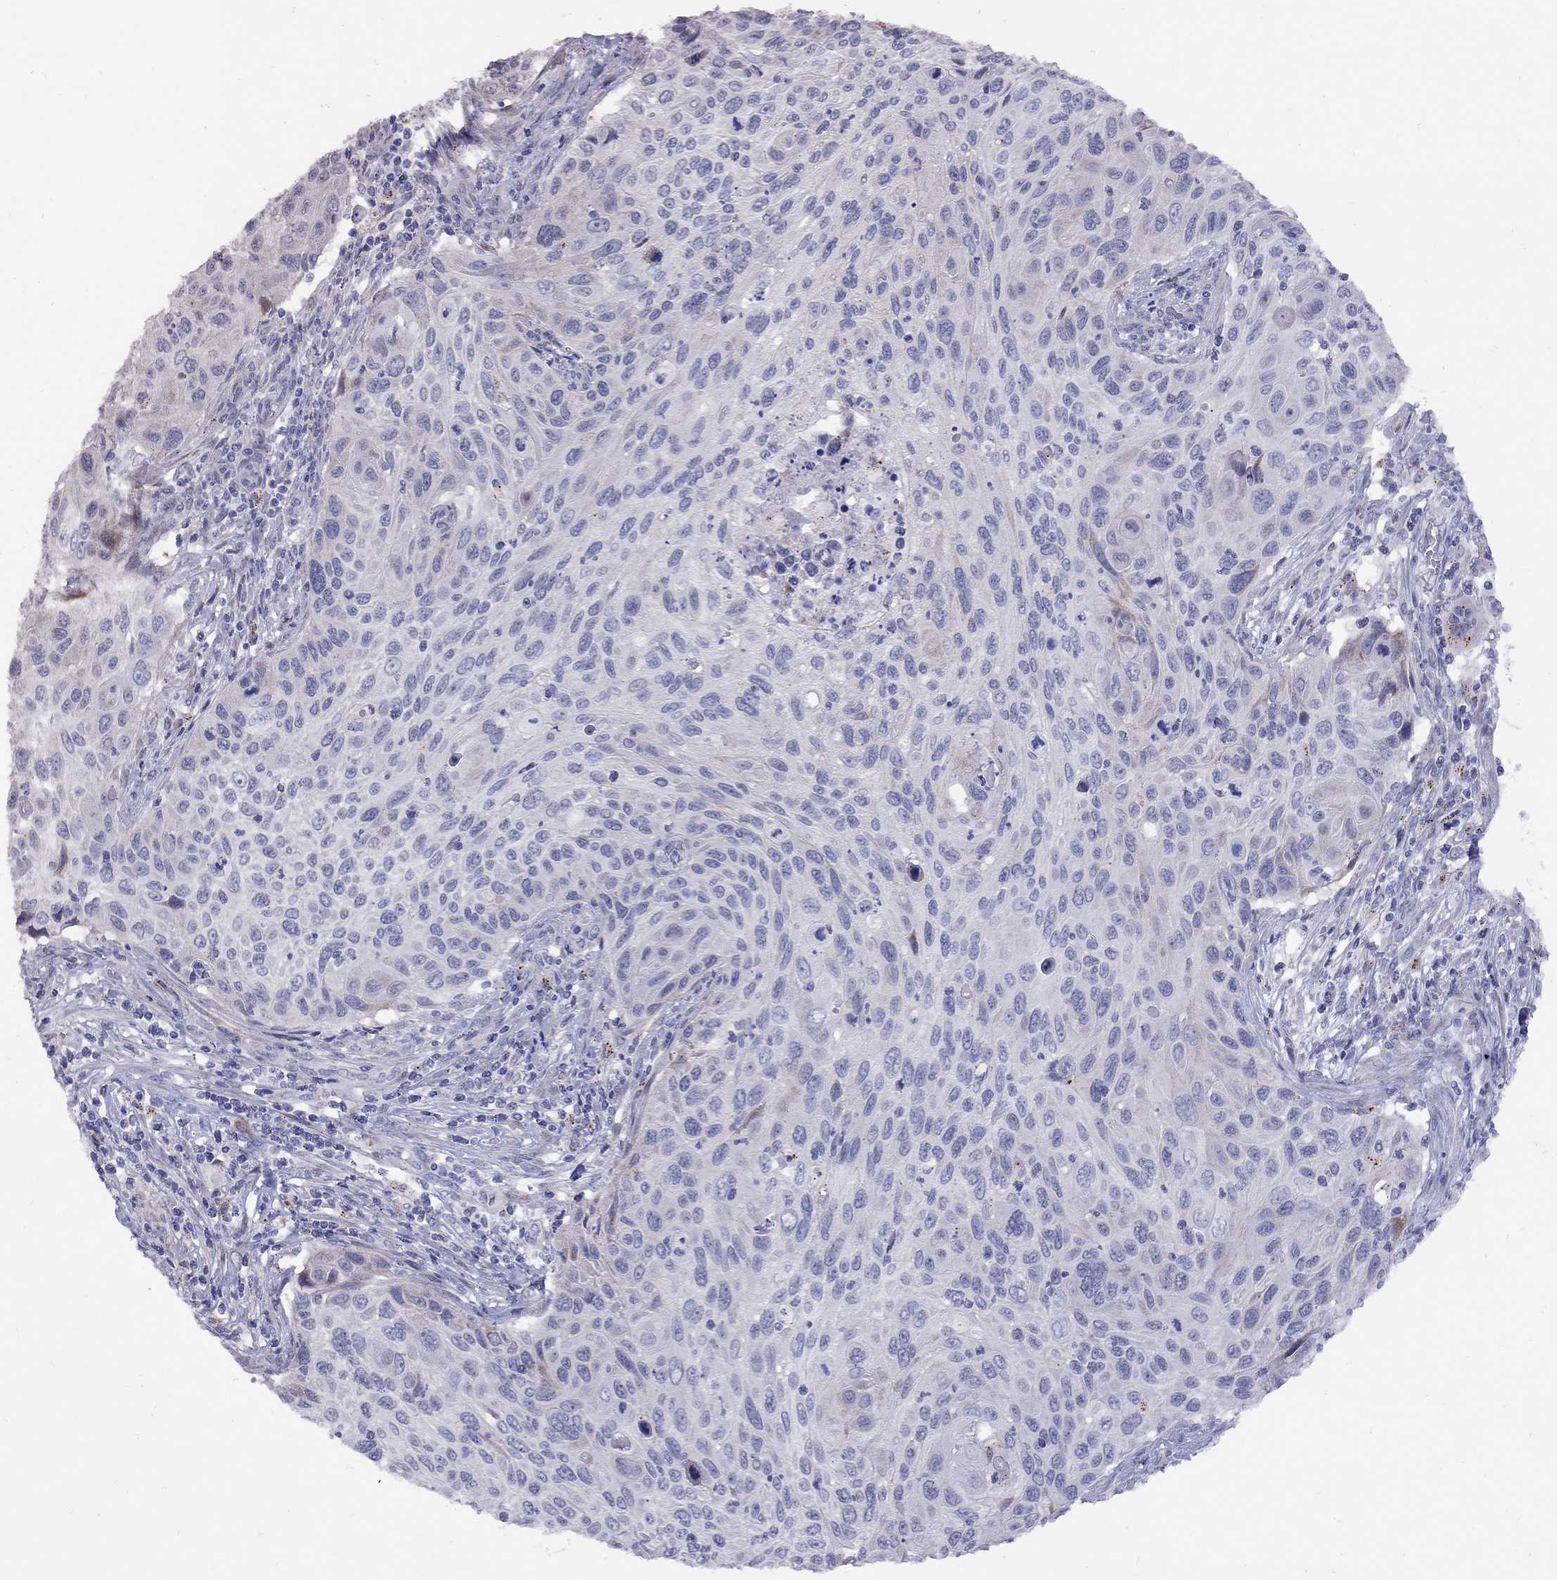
{"staining": {"intensity": "negative", "quantity": "none", "location": "none"}, "tissue": "cervical cancer", "cell_type": "Tumor cells", "image_type": "cancer", "snomed": [{"axis": "morphology", "description": "Squamous cell carcinoma, NOS"}, {"axis": "topography", "description": "Cervix"}], "caption": "An image of cervical squamous cell carcinoma stained for a protein demonstrates no brown staining in tumor cells.", "gene": "MAGEB4", "patient": {"sex": "female", "age": 70}}